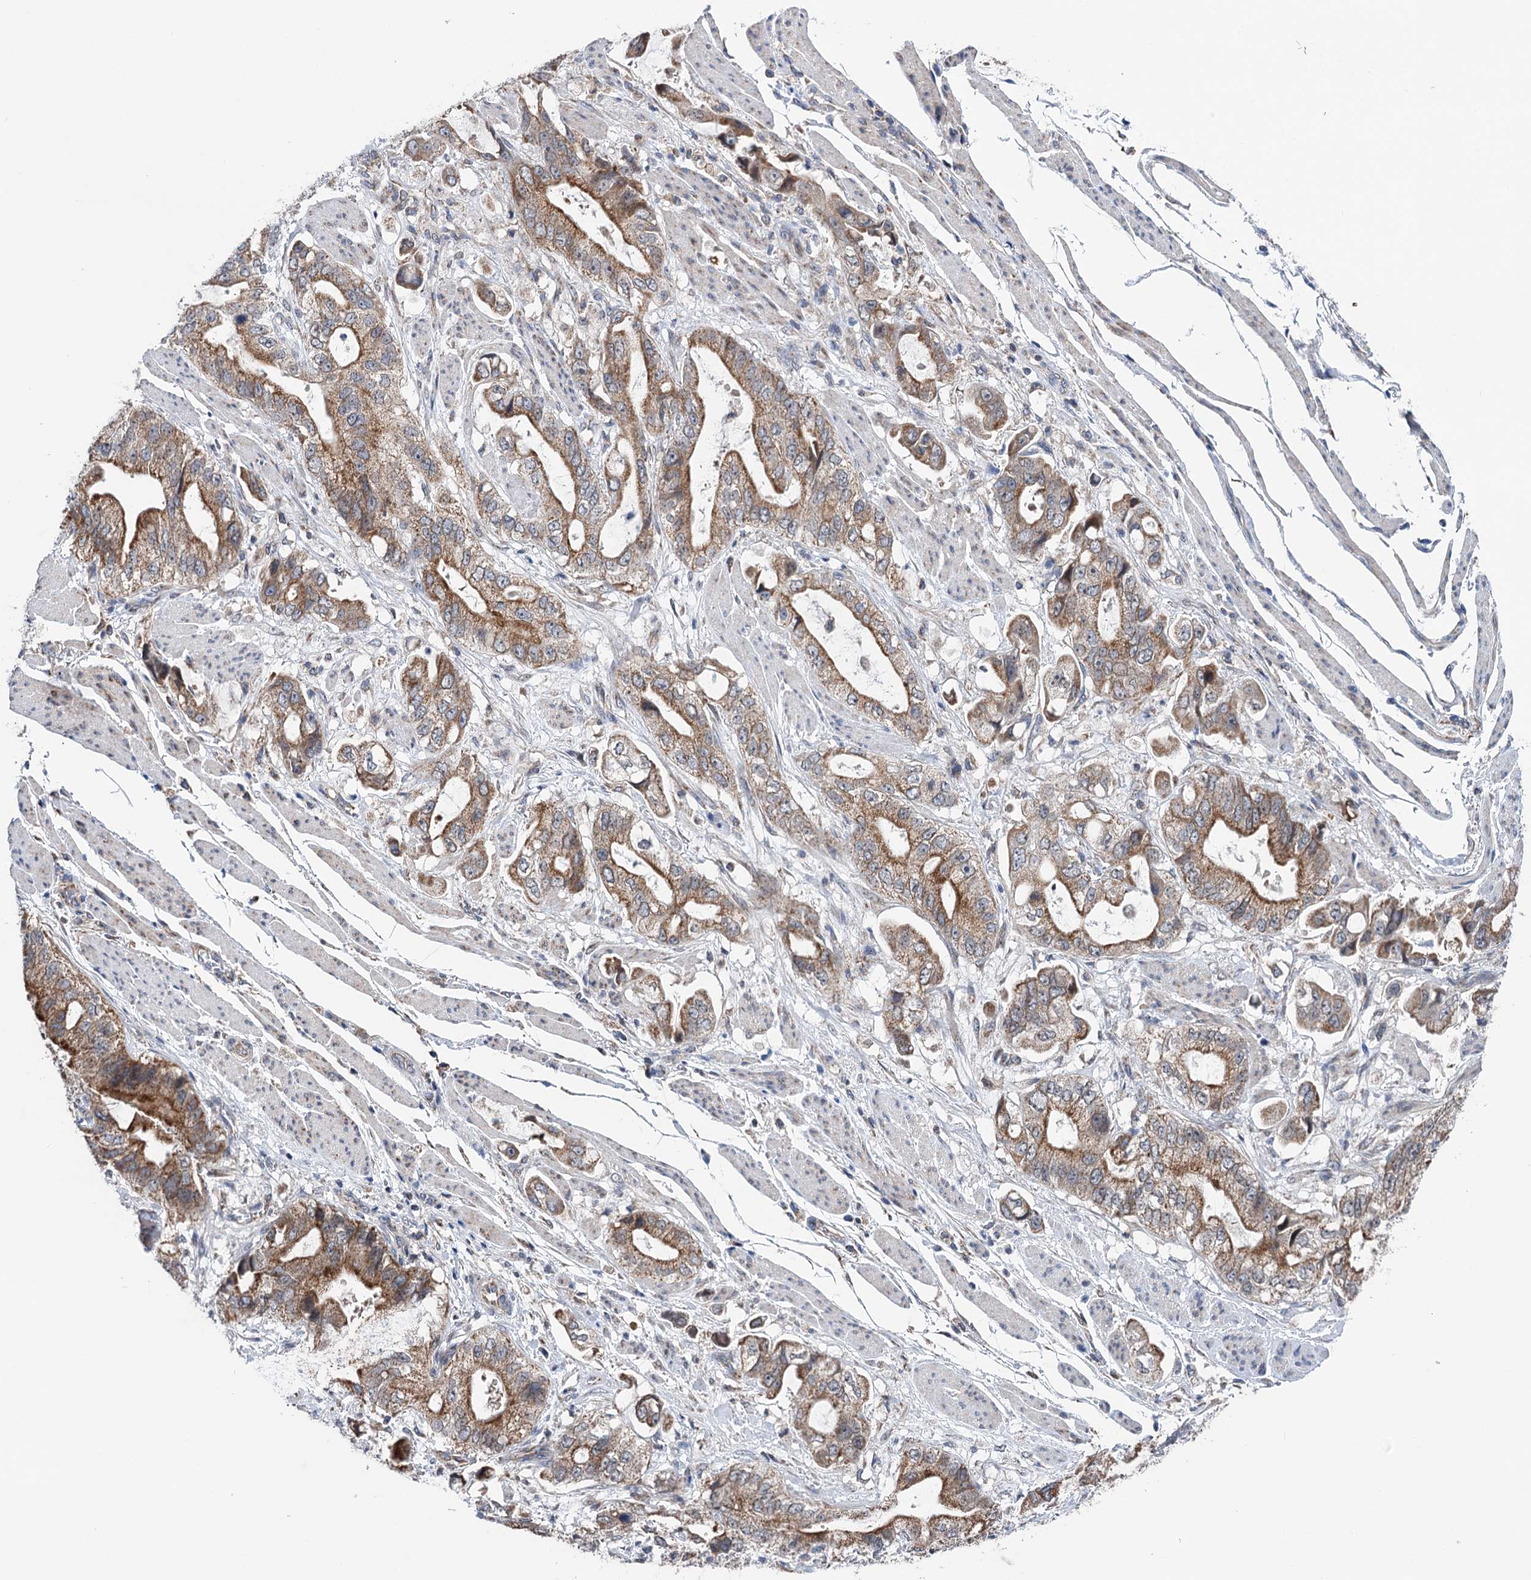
{"staining": {"intensity": "moderate", "quantity": ">75%", "location": "cytoplasmic/membranous"}, "tissue": "stomach cancer", "cell_type": "Tumor cells", "image_type": "cancer", "snomed": [{"axis": "morphology", "description": "Adenocarcinoma, NOS"}, {"axis": "topography", "description": "Stomach"}], "caption": "This photomicrograph demonstrates immunohistochemistry staining of stomach adenocarcinoma, with medium moderate cytoplasmic/membranous expression in about >75% of tumor cells.", "gene": "SUCLA2", "patient": {"sex": "male", "age": 62}}